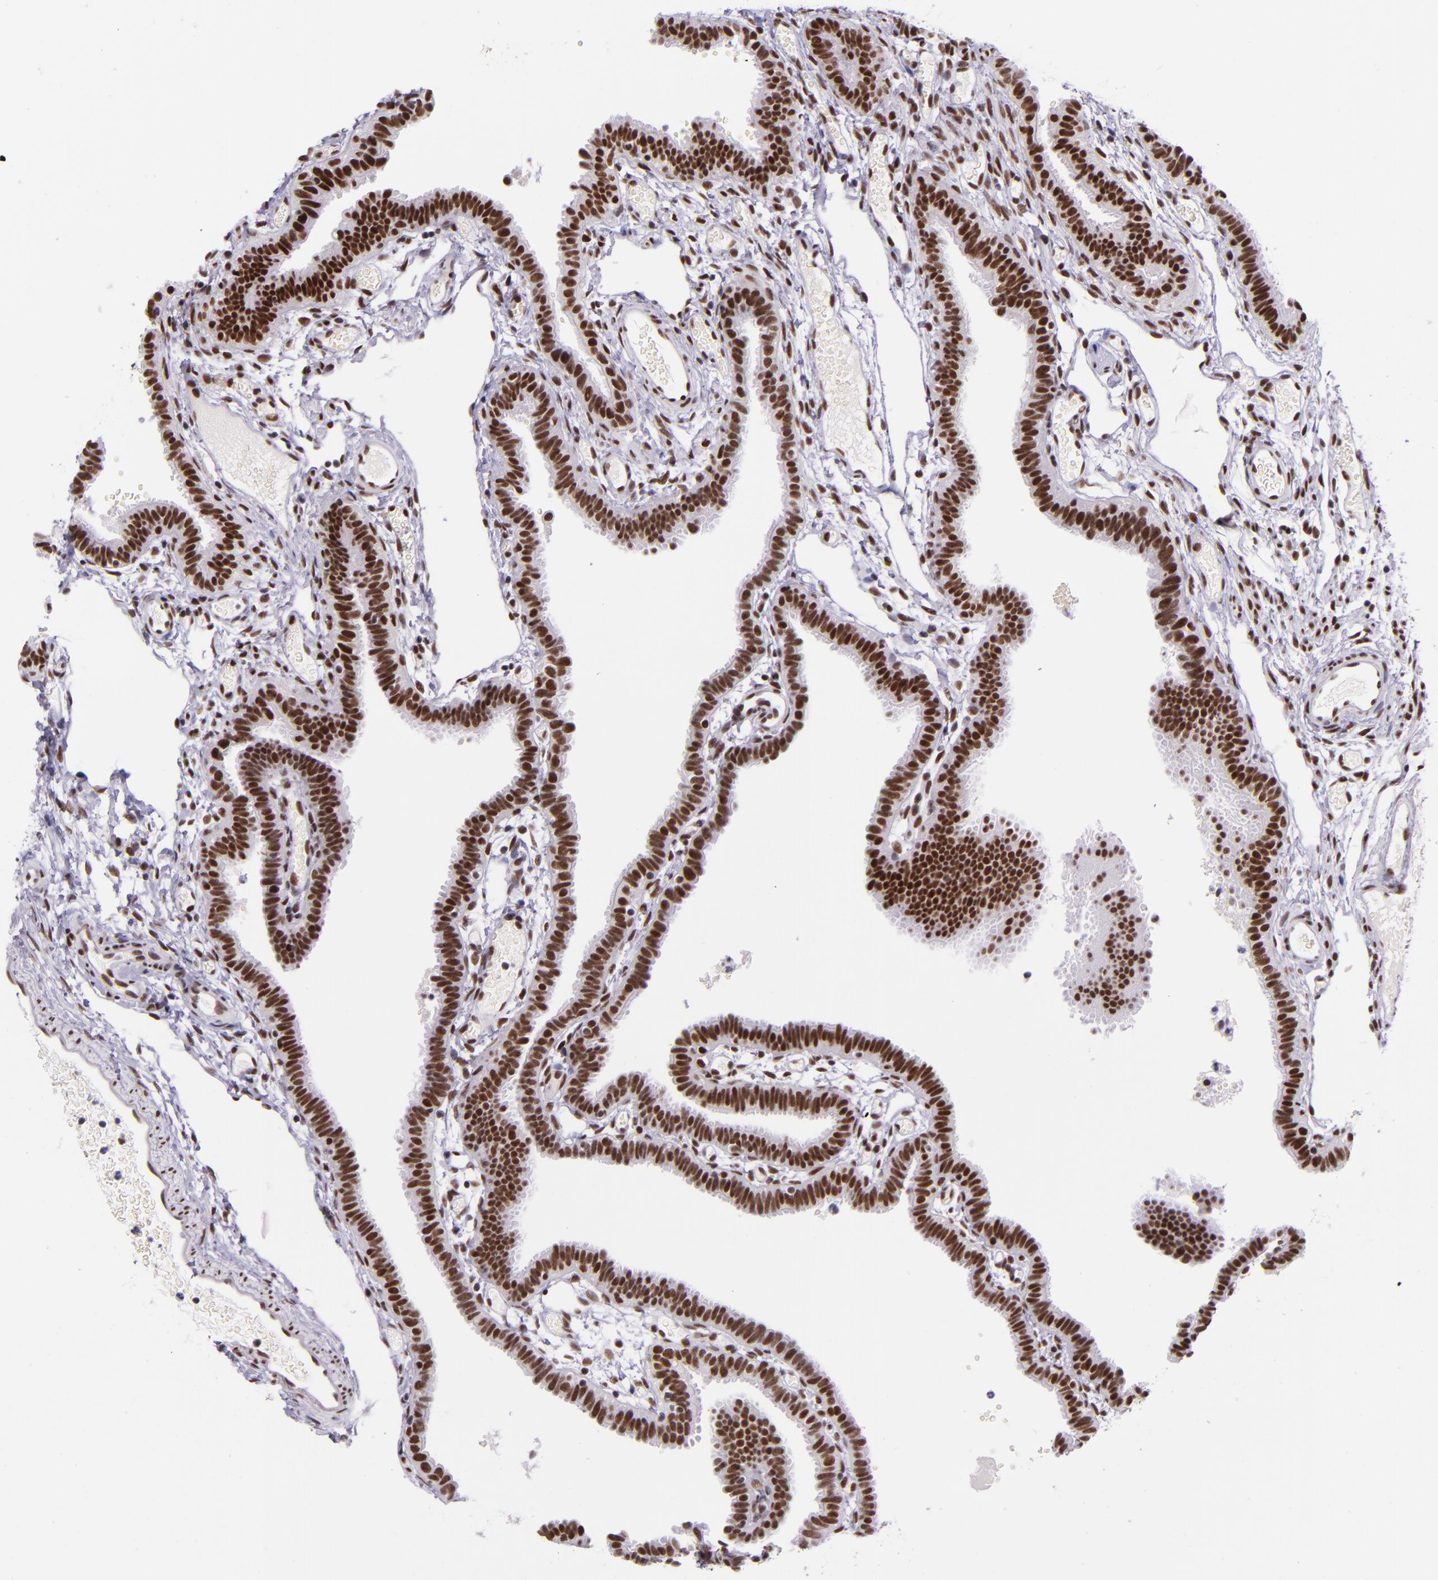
{"staining": {"intensity": "strong", "quantity": ">75%", "location": "nuclear"}, "tissue": "fallopian tube", "cell_type": "Glandular cells", "image_type": "normal", "snomed": [{"axis": "morphology", "description": "Normal tissue, NOS"}, {"axis": "topography", "description": "Fallopian tube"}], "caption": "Immunohistochemistry image of unremarkable human fallopian tube stained for a protein (brown), which exhibits high levels of strong nuclear positivity in about >75% of glandular cells.", "gene": "GPKOW", "patient": {"sex": "female", "age": 29}}